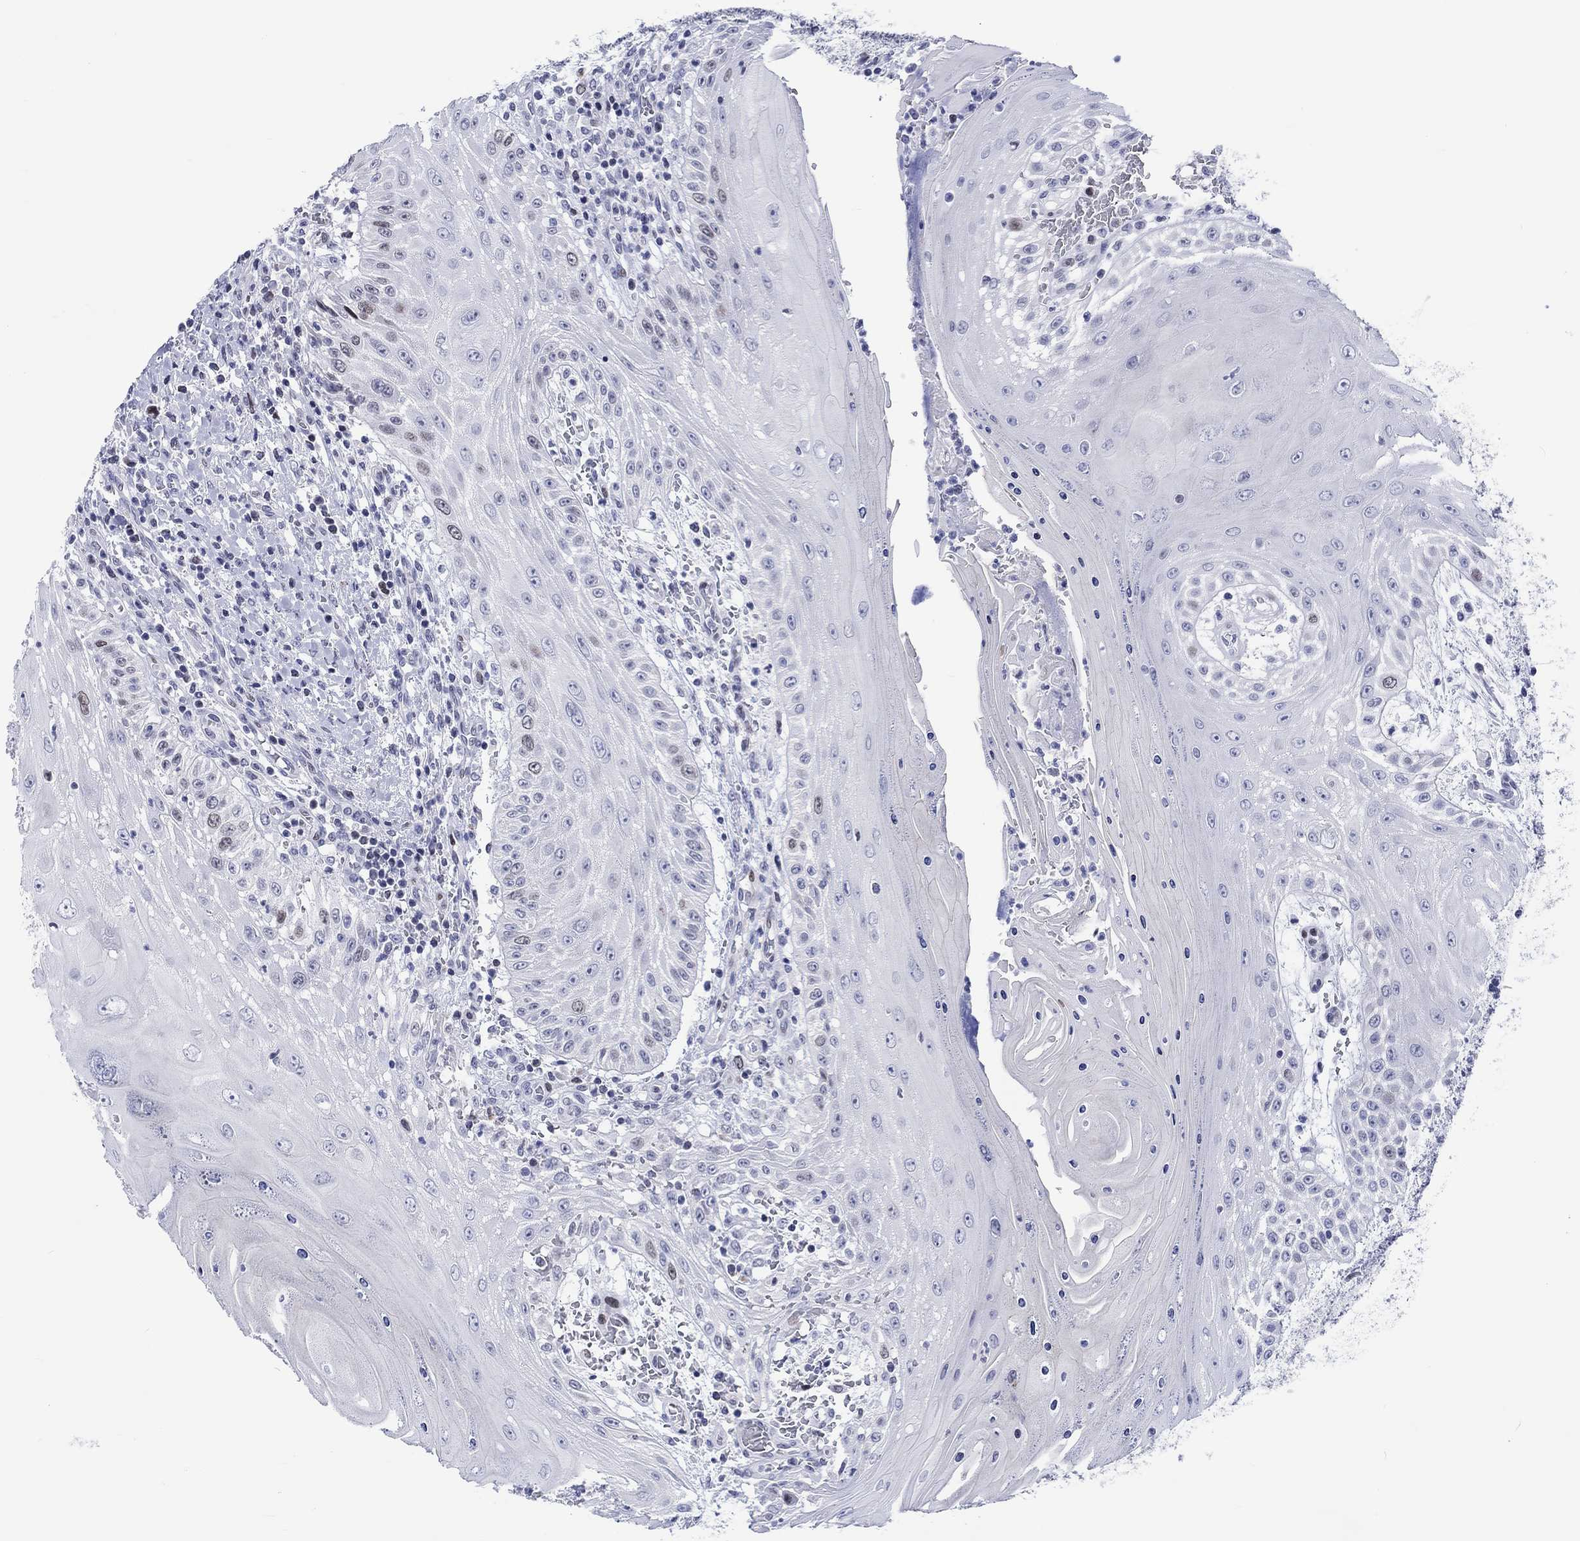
{"staining": {"intensity": "moderate", "quantity": "<25%", "location": "nuclear"}, "tissue": "head and neck cancer", "cell_type": "Tumor cells", "image_type": "cancer", "snomed": [{"axis": "morphology", "description": "Squamous cell carcinoma, NOS"}, {"axis": "topography", "description": "Oral tissue"}, {"axis": "topography", "description": "Head-Neck"}], "caption": "Head and neck cancer stained for a protein shows moderate nuclear positivity in tumor cells. Nuclei are stained in blue.", "gene": "CDCA2", "patient": {"sex": "male", "age": 58}}